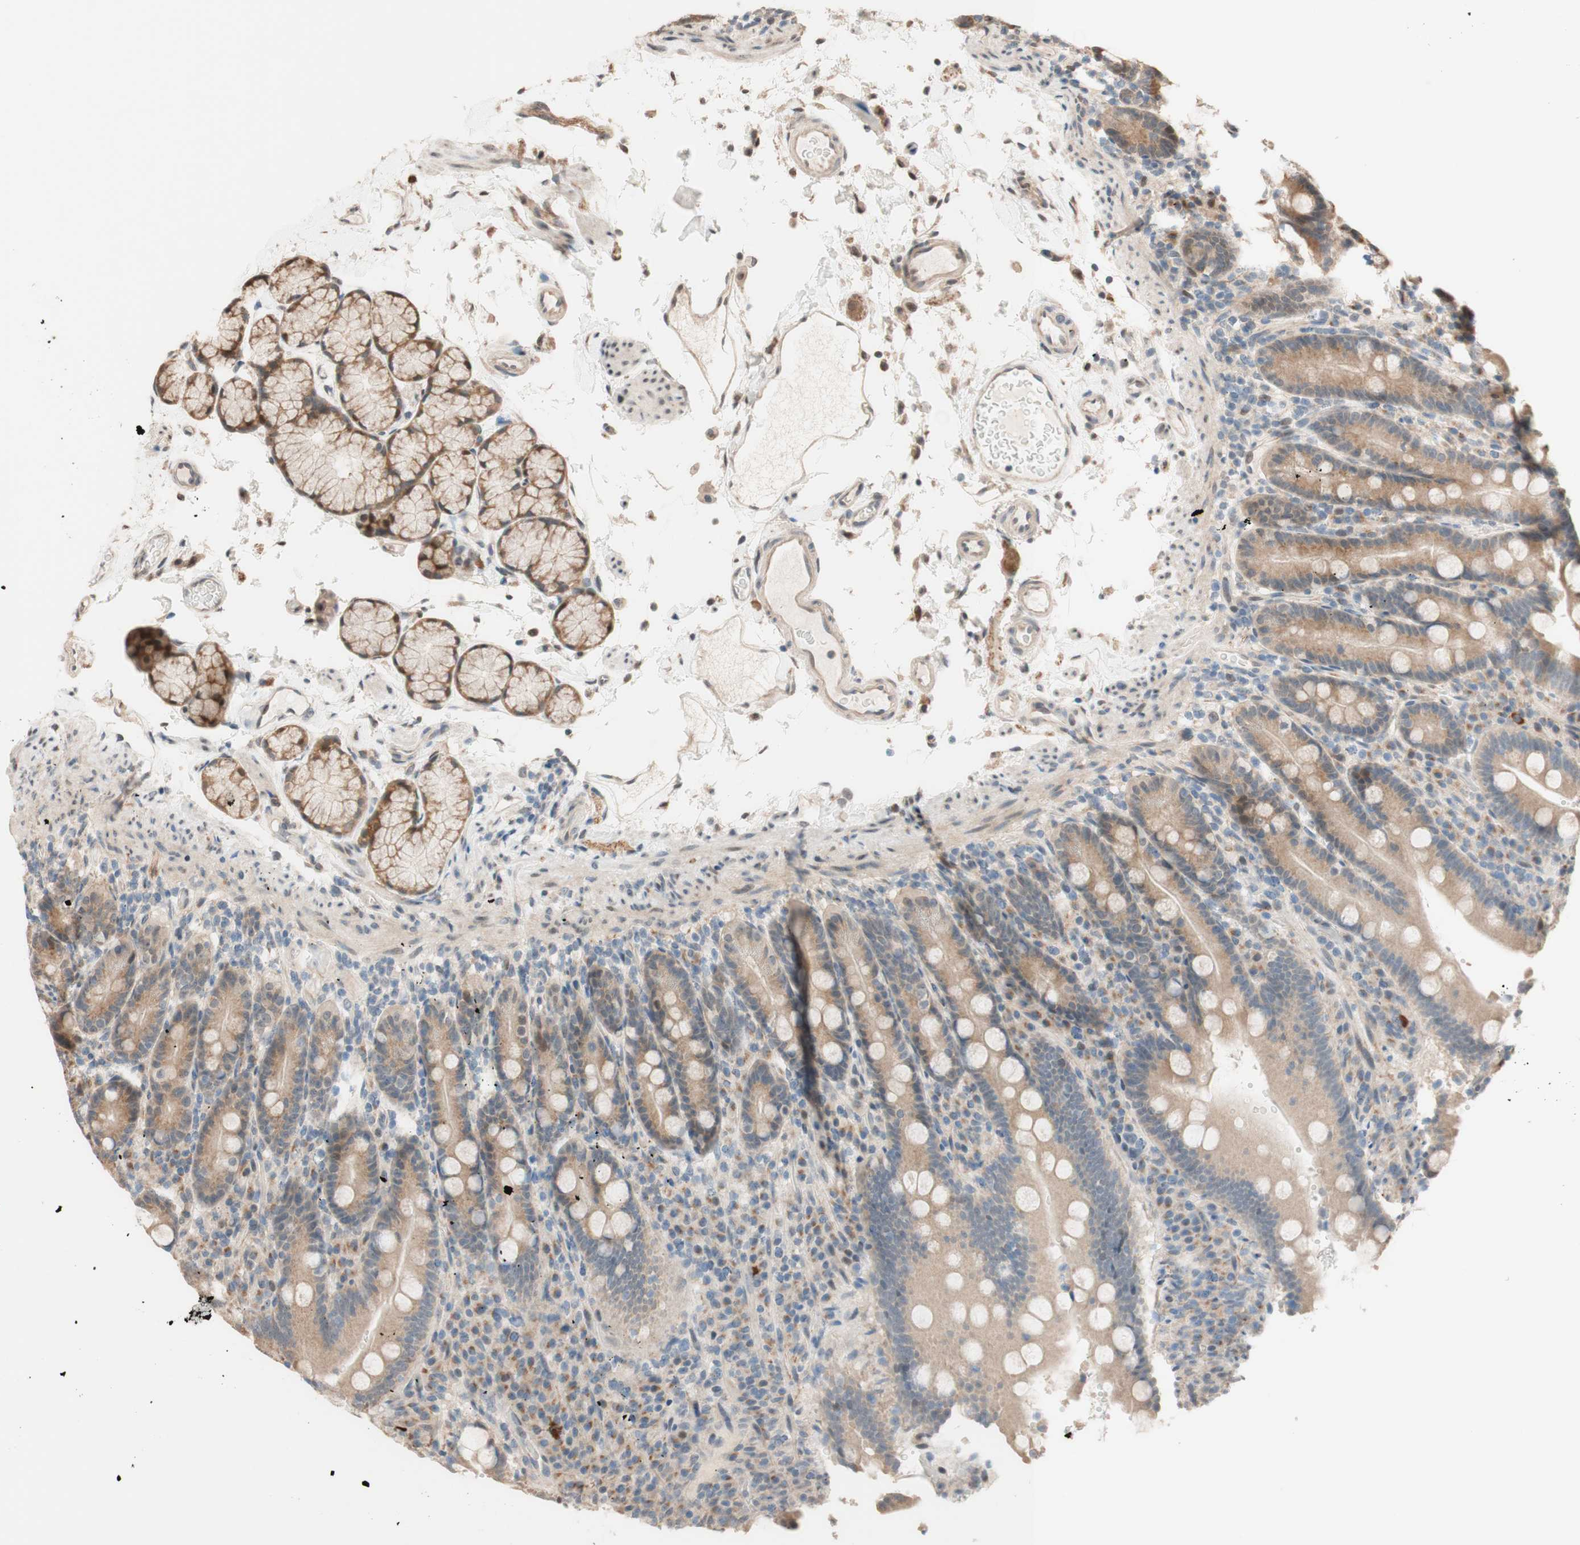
{"staining": {"intensity": "moderate", "quantity": ">75%", "location": "cytoplasmic/membranous"}, "tissue": "duodenum", "cell_type": "Glandular cells", "image_type": "normal", "snomed": [{"axis": "morphology", "description": "Normal tissue, NOS"}, {"axis": "topography", "description": "Small intestine, NOS"}], "caption": "Glandular cells exhibit medium levels of moderate cytoplasmic/membranous expression in about >75% of cells in unremarkable duodenum.", "gene": "CCNC", "patient": {"sex": "female", "age": 71}}